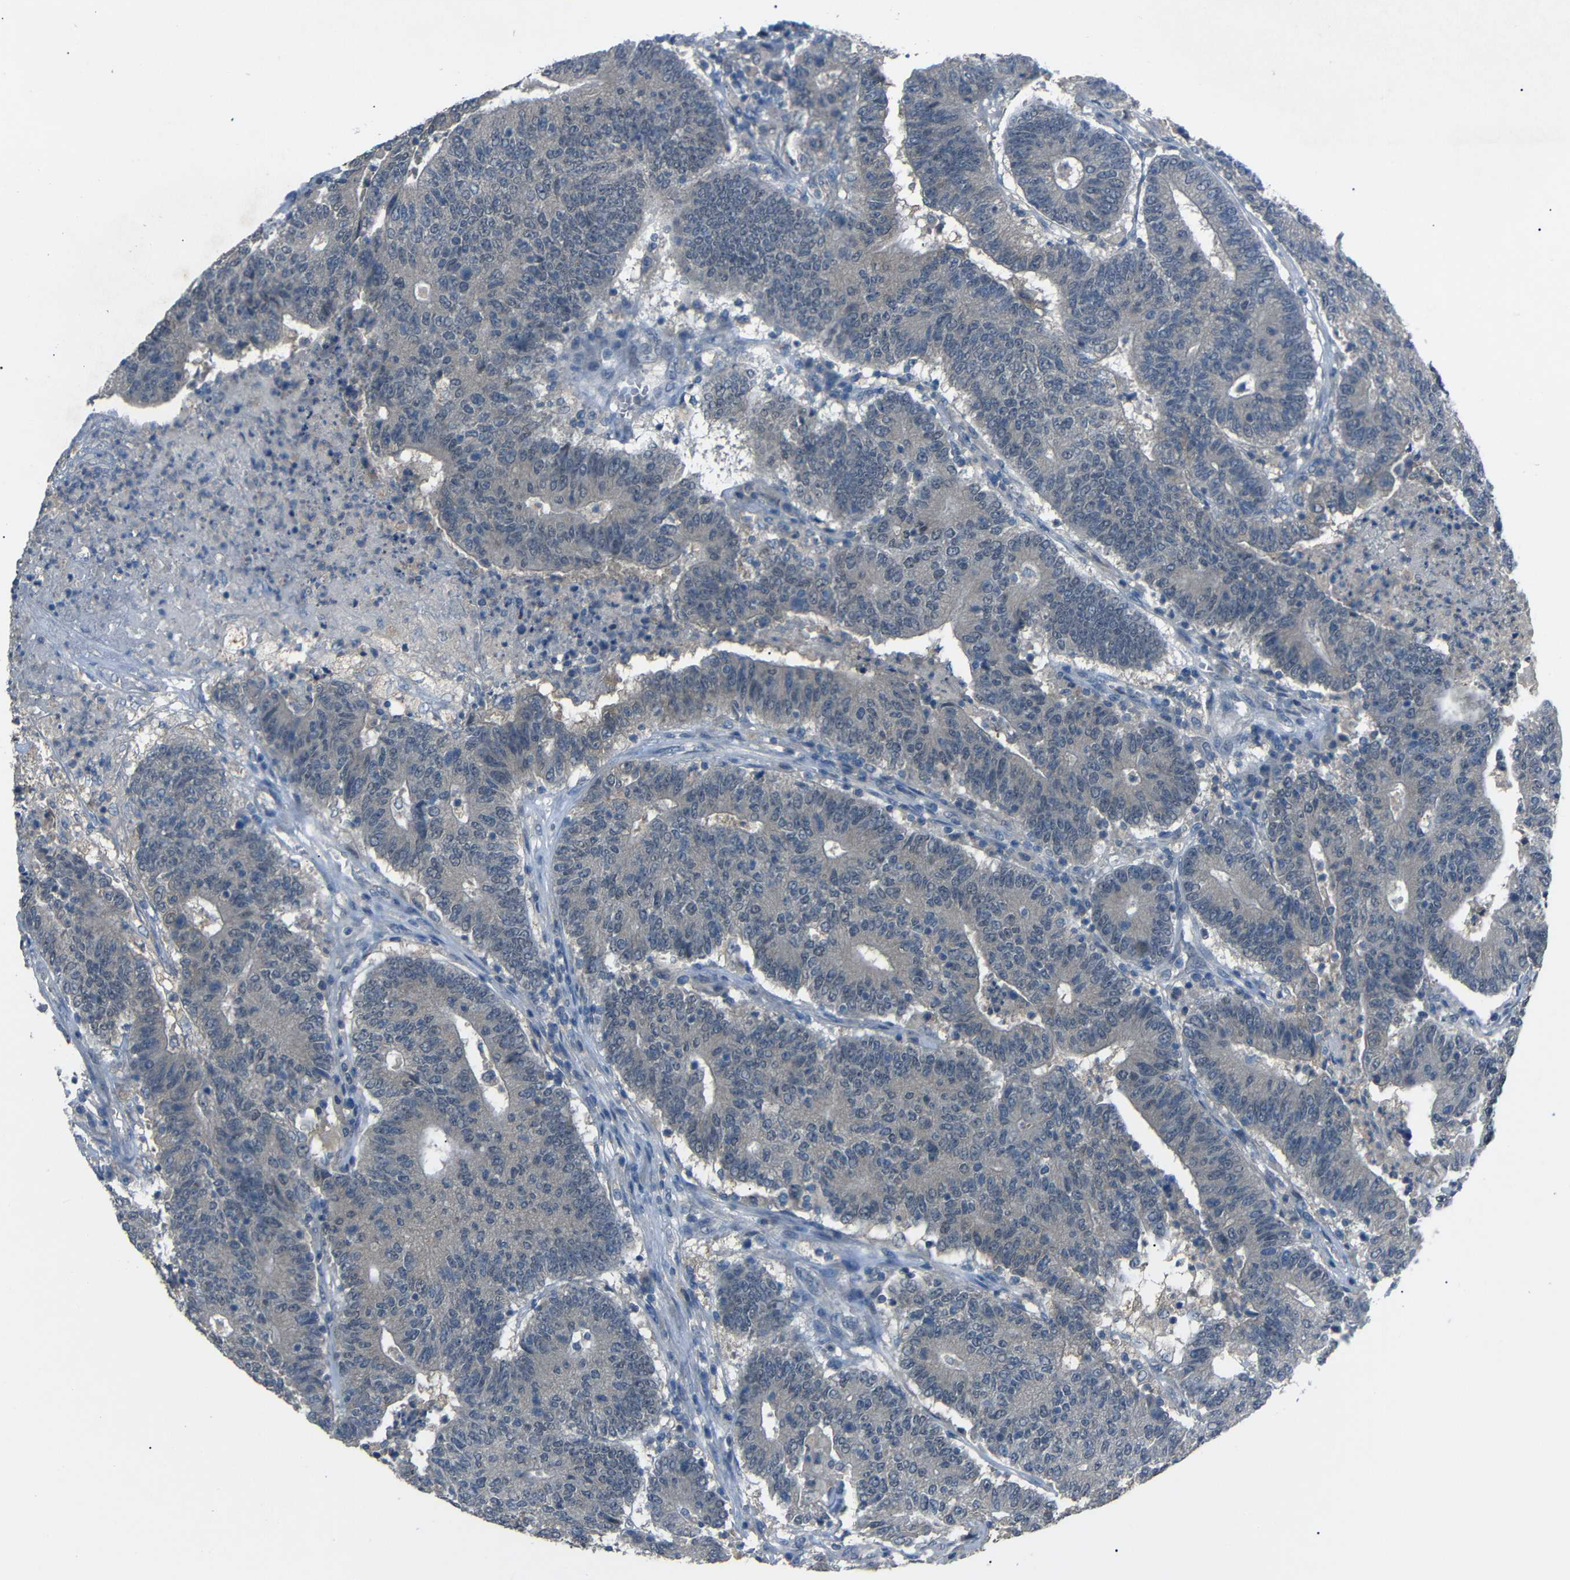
{"staining": {"intensity": "negative", "quantity": "none", "location": "none"}, "tissue": "colorectal cancer", "cell_type": "Tumor cells", "image_type": "cancer", "snomed": [{"axis": "morphology", "description": "Normal tissue, NOS"}, {"axis": "morphology", "description": "Adenocarcinoma, NOS"}, {"axis": "topography", "description": "Colon"}], "caption": "This is an immunohistochemistry micrograph of human colorectal adenocarcinoma. There is no positivity in tumor cells.", "gene": "C6orf89", "patient": {"sex": "female", "age": 75}}